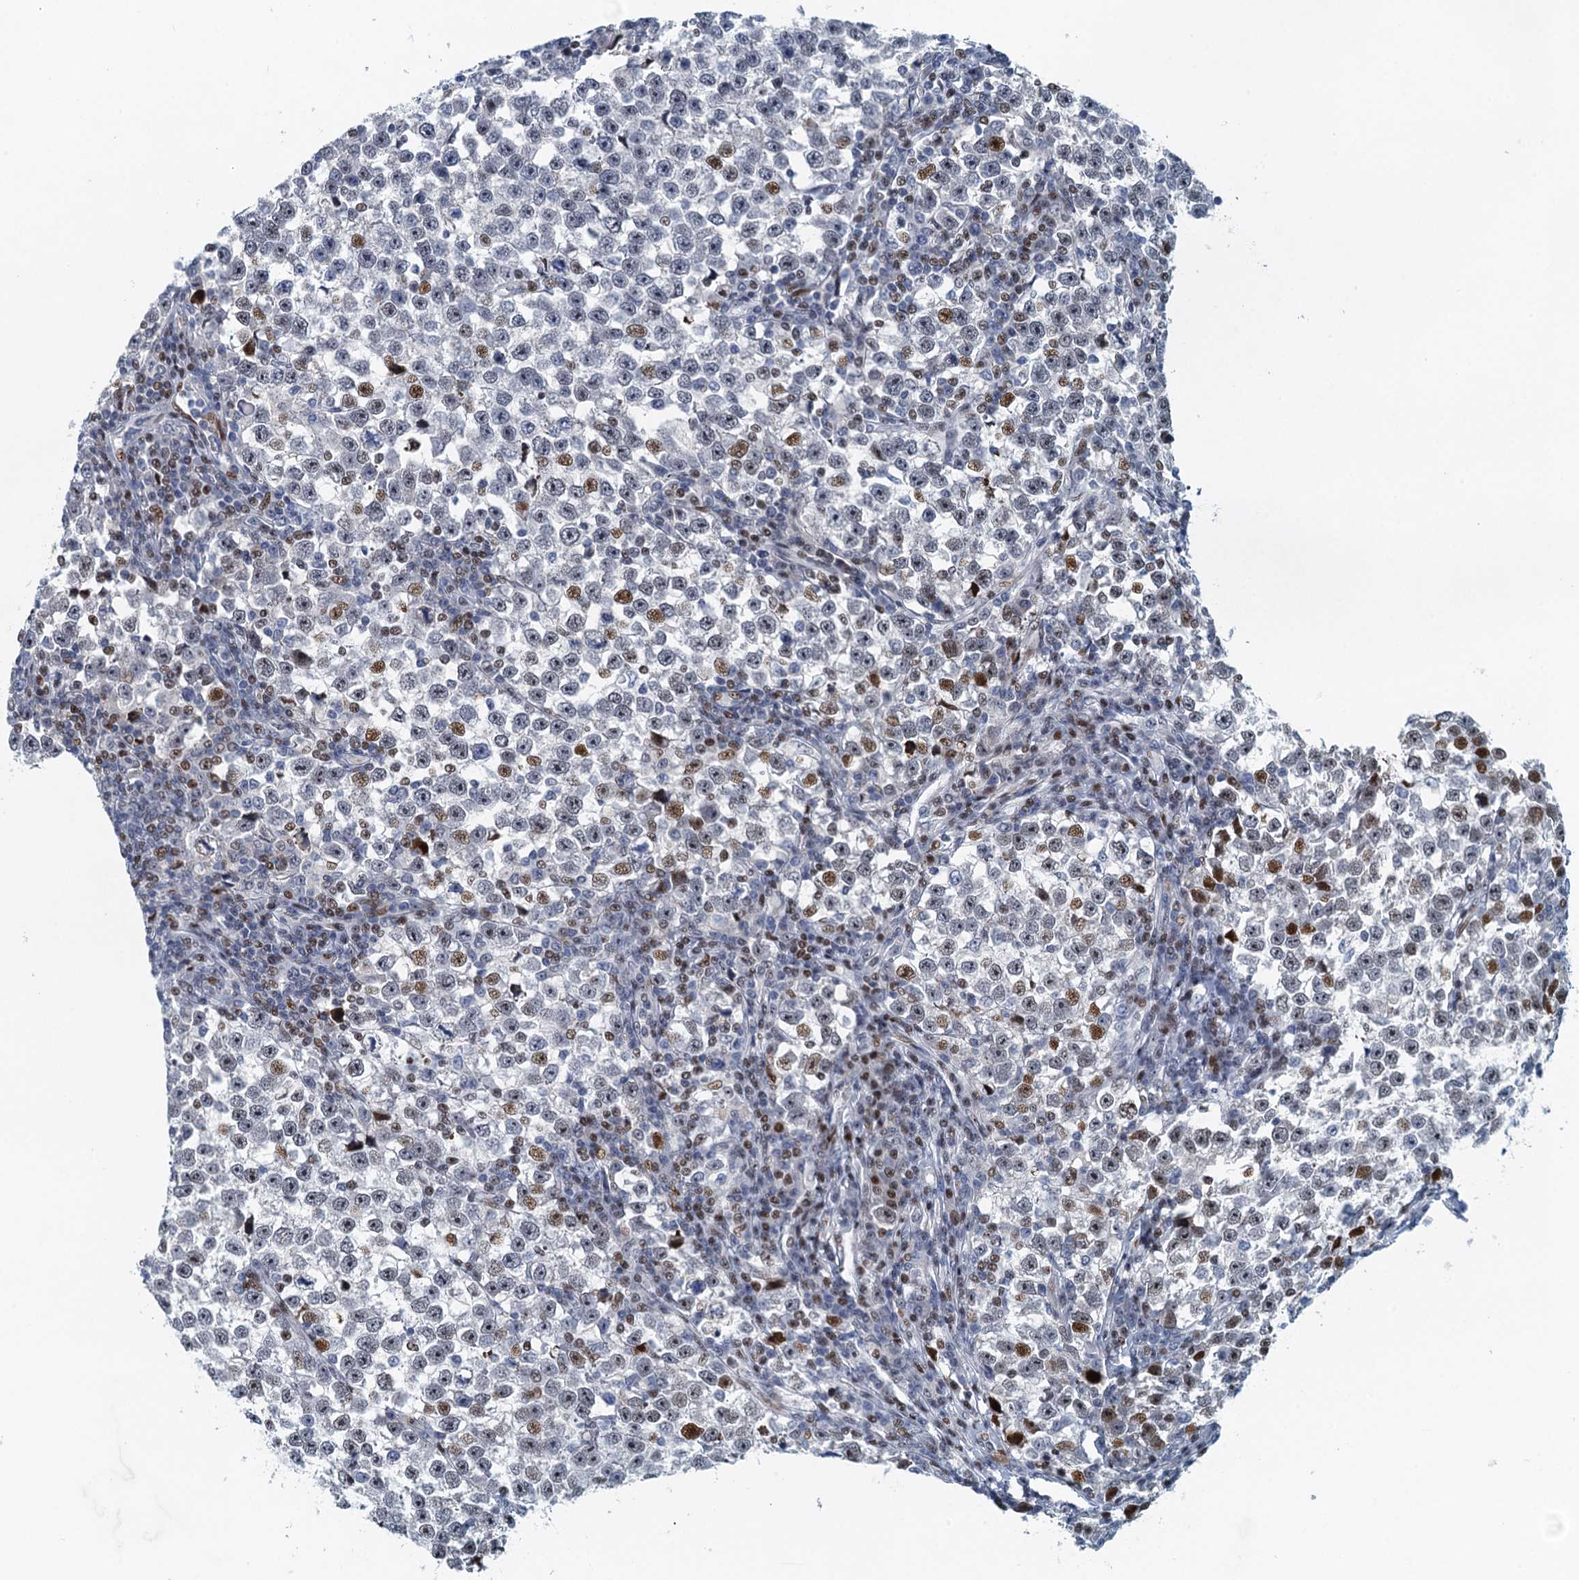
{"staining": {"intensity": "strong", "quantity": "<25%", "location": "nuclear"}, "tissue": "testis cancer", "cell_type": "Tumor cells", "image_type": "cancer", "snomed": [{"axis": "morphology", "description": "Normal tissue, NOS"}, {"axis": "morphology", "description": "Seminoma, NOS"}, {"axis": "topography", "description": "Testis"}], "caption": "Strong nuclear positivity is seen in approximately <25% of tumor cells in testis cancer (seminoma).", "gene": "ANKRD13D", "patient": {"sex": "male", "age": 43}}